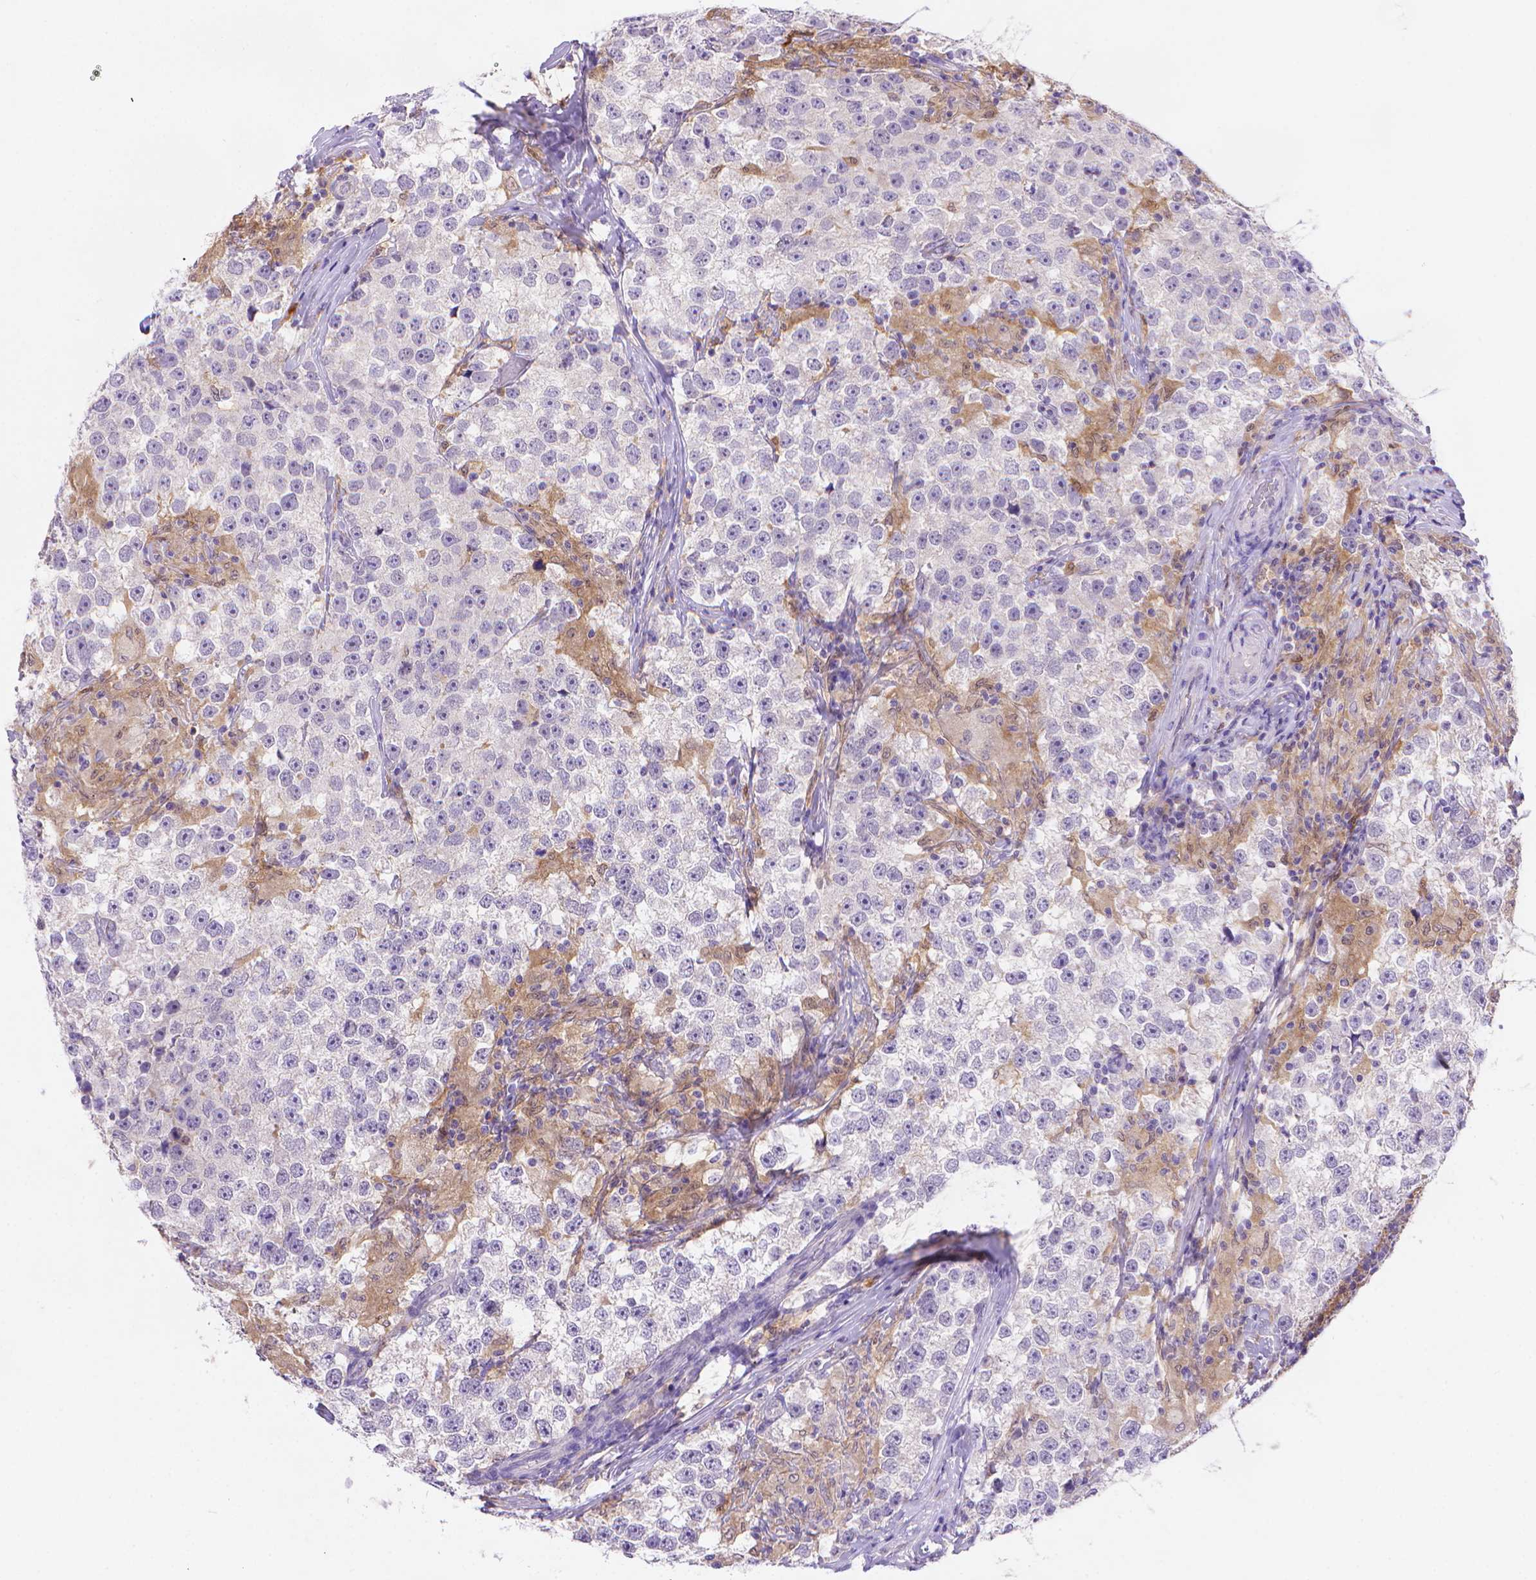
{"staining": {"intensity": "negative", "quantity": "none", "location": "none"}, "tissue": "testis cancer", "cell_type": "Tumor cells", "image_type": "cancer", "snomed": [{"axis": "morphology", "description": "Seminoma, NOS"}, {"axis": "topography", "description": "Testis"}], "caption": "Testis seminoma was stained to show a protein in brown. There is no significant staining in tumor cells.", "gene": "FGD2", "patient": {"sex": "male", "age": 46}}